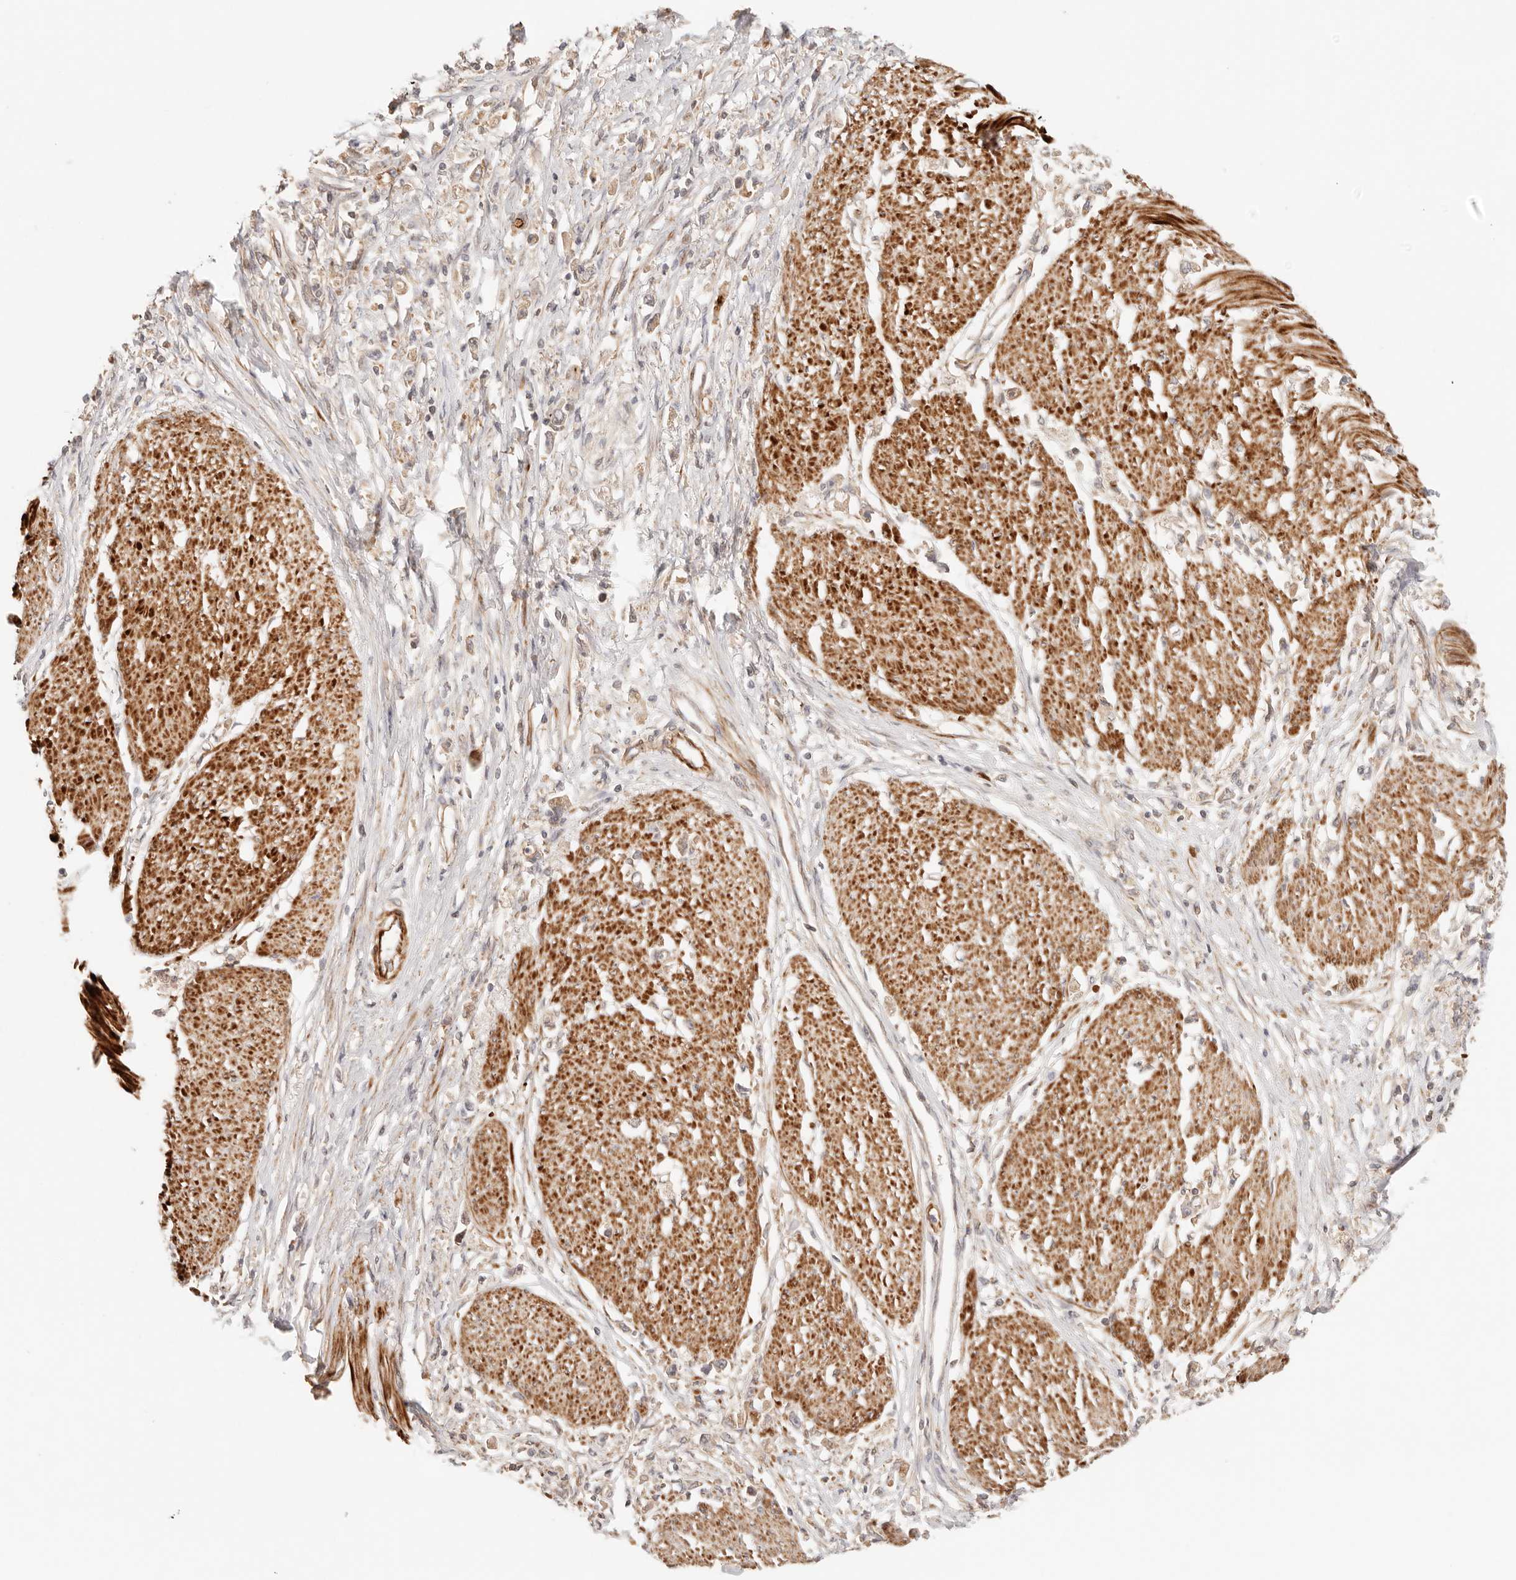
{"staining": {"intensity": "weak", "quantity": ">75%", "location": "cytoplasmic/membranous"}, "tissue": "stomach cancer", "cell_type": "Tumor cells", "image_type": "cancer", "snomed": [{"axis": "morphology", "description": "Adenocarcinoma, NOS"}, {"axis": "topography", "description": "Stomach"}], "caption": "Human stomach cancer stained with a protein marker exhibits weak staining in tumor cells.", "gene": "IL1R2", "patient": {"sex": "female", "age": 59}}